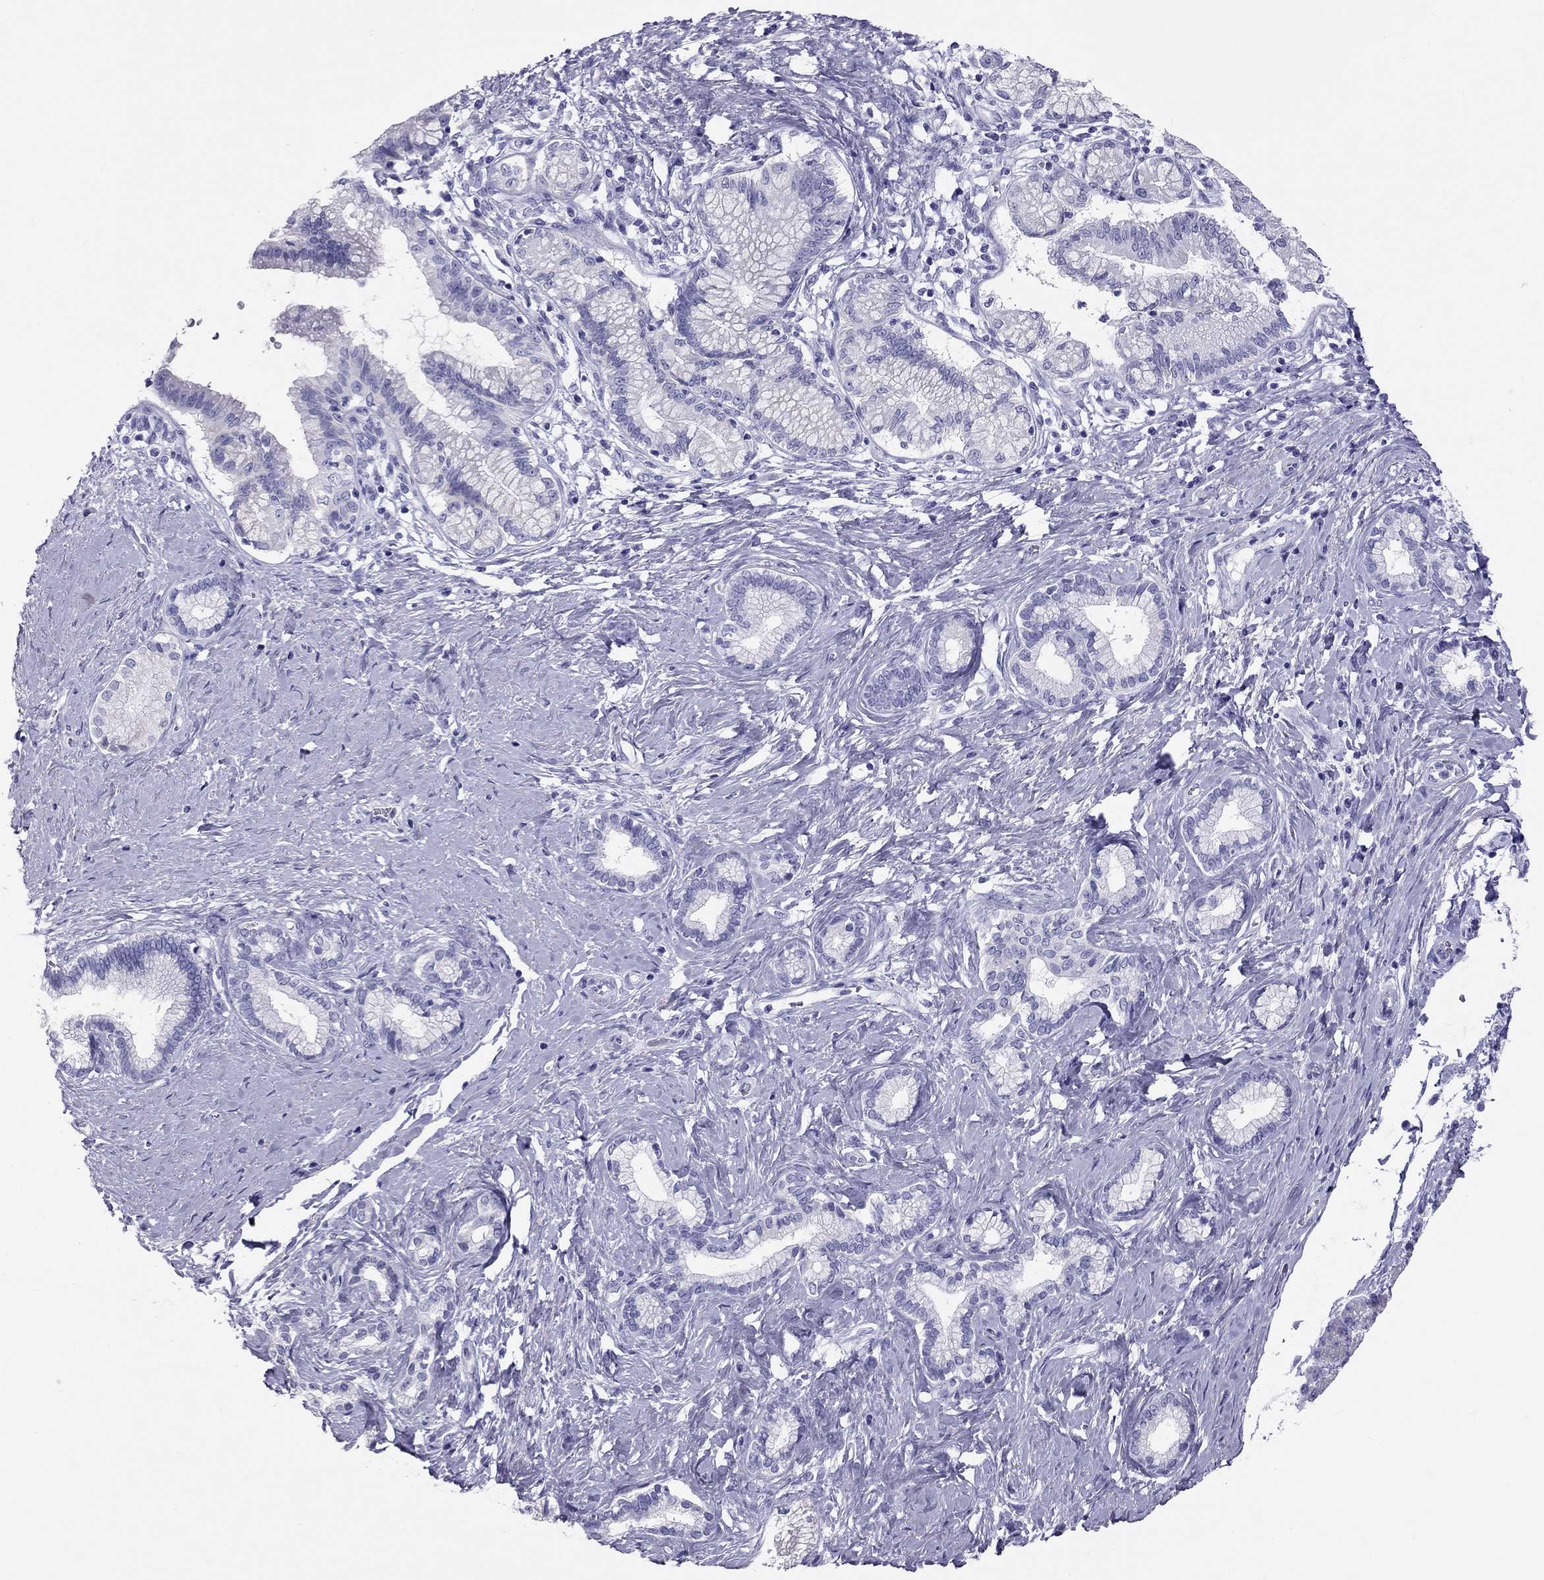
{"staining": {"intensity": "negative", "quantity": "none", "location": "none"}, "tissue": "pancreatic cancer", "cell_type": "Tumor cells", "image_type": "cancer", "snomed": [{"axis": "morphology", "description": "Adenocarcinoma, NOS"}, {"axis": "topography", "description": "Pancreas"}], "caption": "A histopathology image of adenocarcinoma (pancreatic) stained for a protein displays no brown staining in tumor cells.", "gene": "TRPM3", "patient": {"sex": "female", "age": 73}}